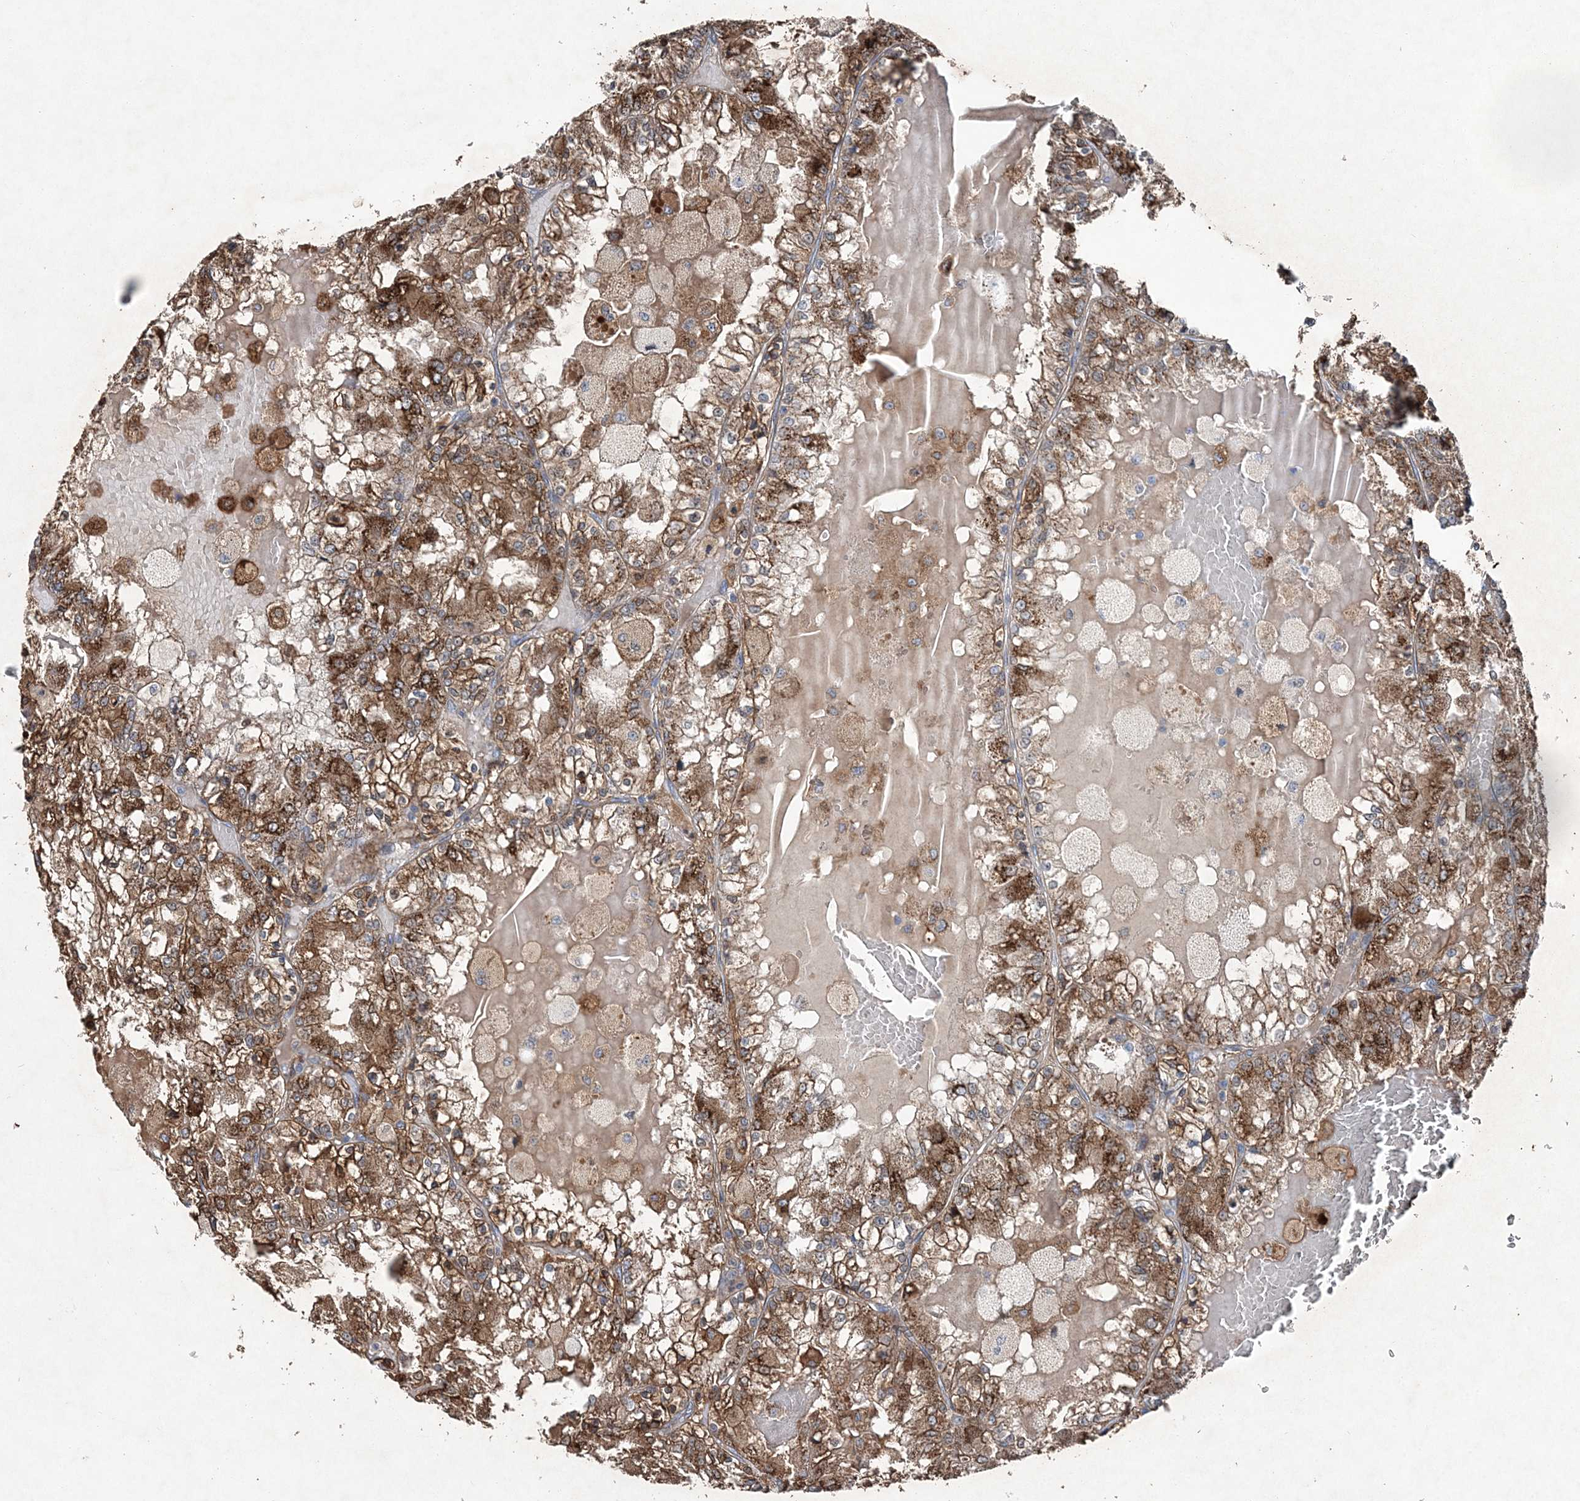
{"staining": {"intensity": "strong", "quantity": ">75%", "location": "cytoplasmic/membranous"}, "tissue": "renal cancer", "cell_type": "Tumor cells", "image_type": "cancer", "snomed": [{"axis": "morphology", "description": "Adenocarcinoma, NOS"}, {"axis": "topography", "description": "Kidney"}], "caption": "Protein staining displays strong cytoplasmic/membranous staining in approximately >75% of tumor cells in renal cancer.", "gene": "SPOPL", "patient": {"sex": "female", "age": 56}}